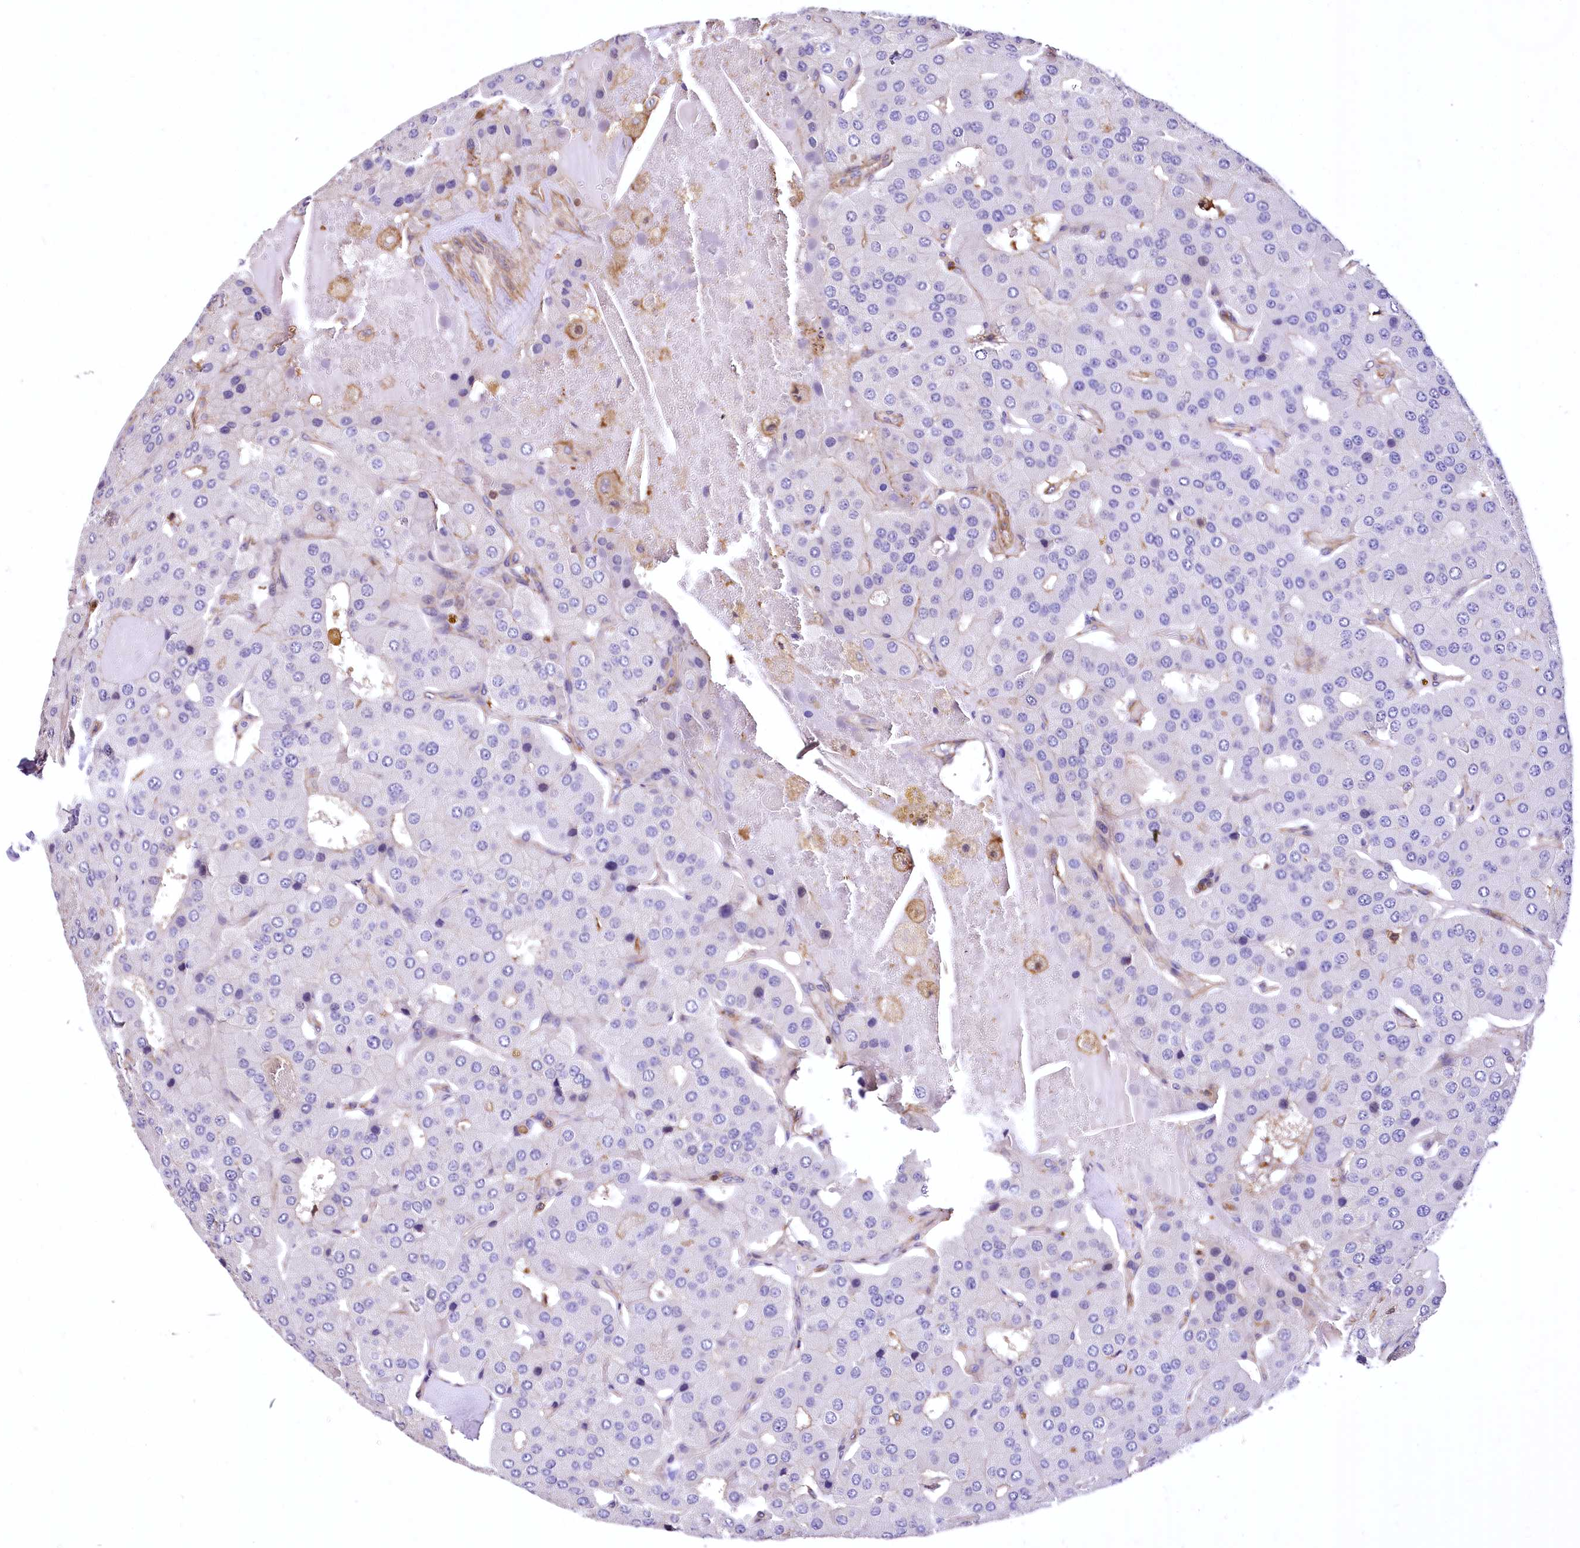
{"staining": {"intensity": "negative", "quantity": "none", "location": "none"}, "tissue": "parathyroid gland", "cell_type": "Glandular cells", "image_type": "normal", "snomed": [{"axis": "morphology", "description": "Normal tissue, NOS"}, {"axis": "morphology", "description": "Adenoma, NOS"}, {"axis": "topography", "description": "Parathyroid gland"}], "caption": "DAB (3,3'-diaminobenzidine) immunohistochemical staining of benign parathyroid gland shows no significant expression in glandular cells.", "gene": "DPP3", "patient": {"sex": "female", "age": 86}}